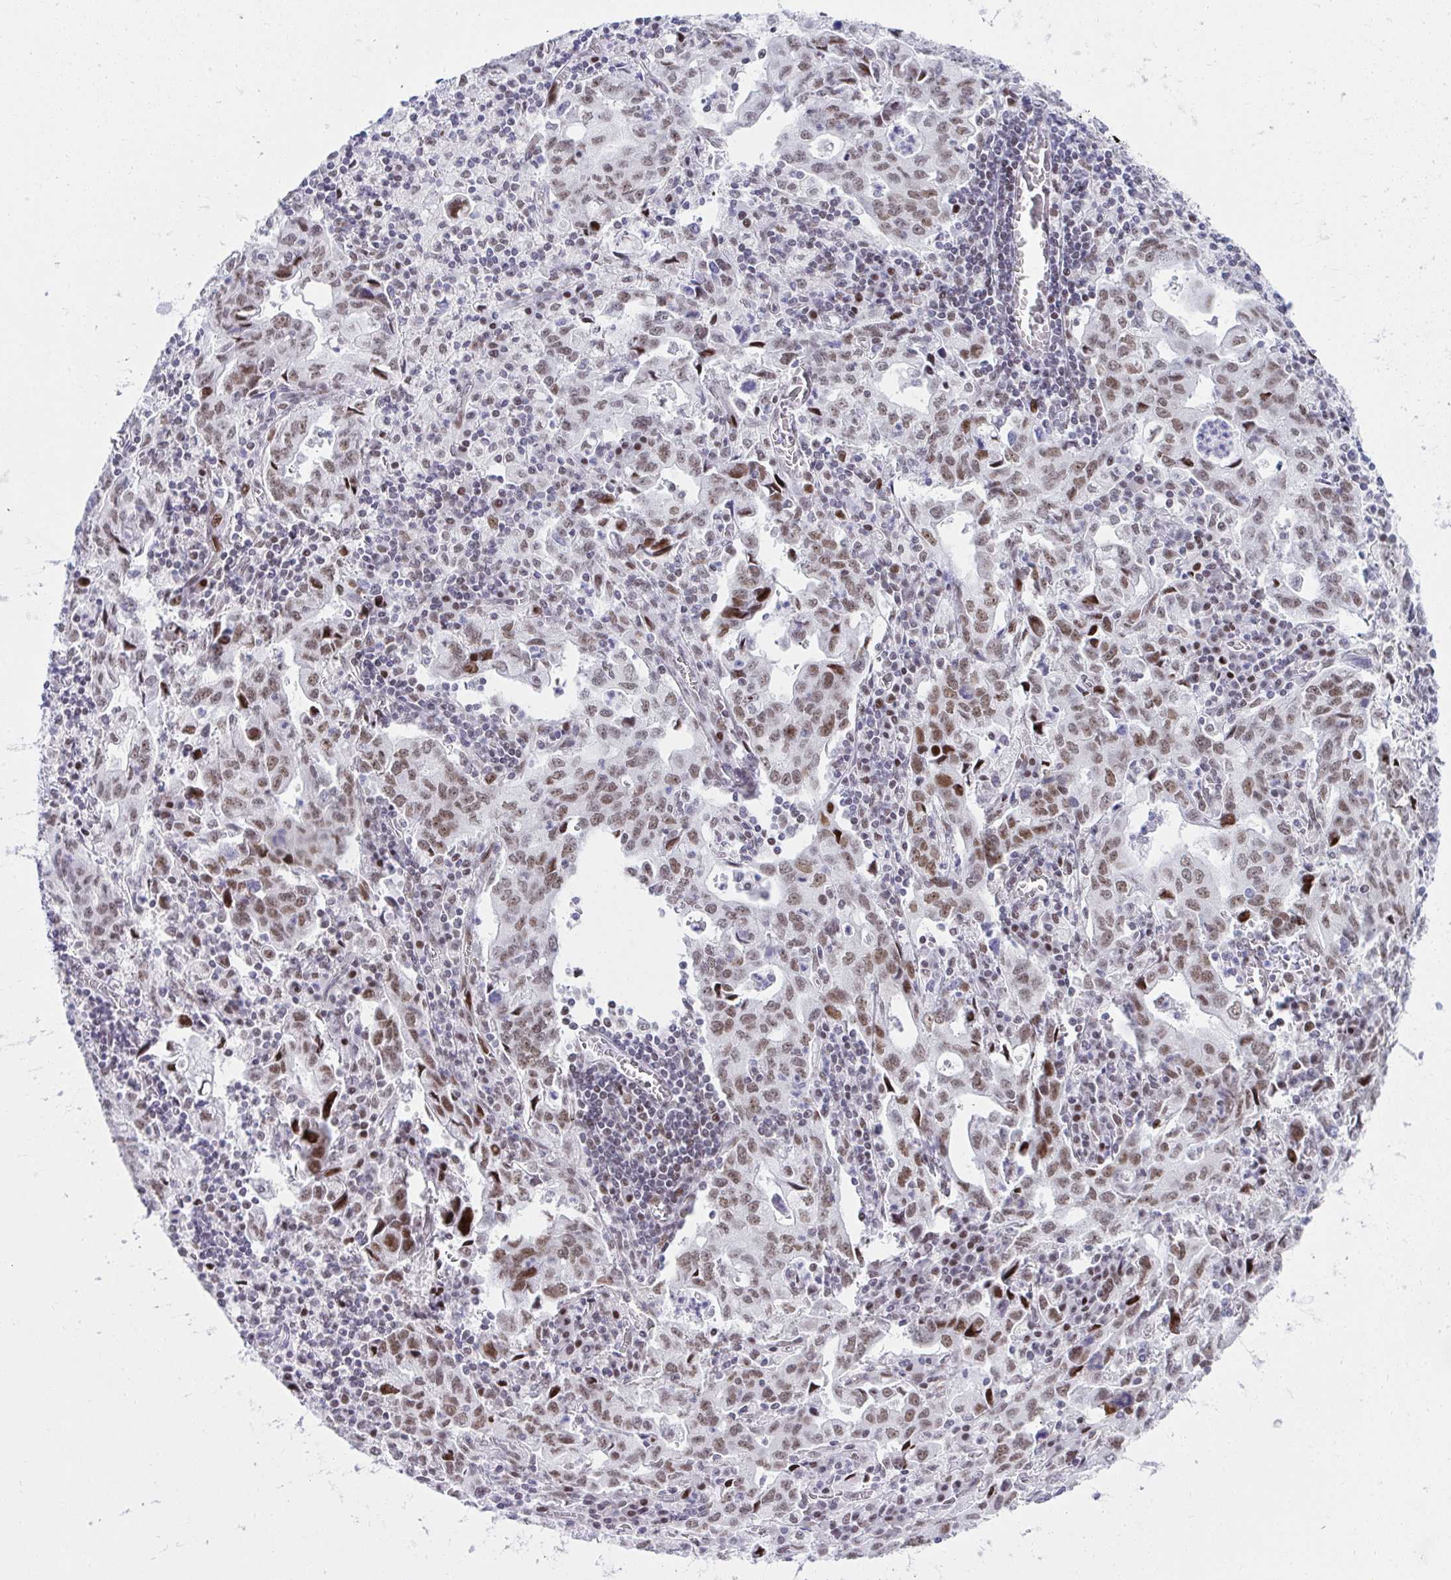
{"staining": {"intensity": "moderate", "quantity": ">75%", "location": "nuclear"}, "tissue": "stomach cancer", "cell_type": "Tumor cells", "image_type": "cancer", "snomed": [{"axis": "morphology", "description": "Adenocarcinoma, NOS"}, {"axis": "topography", "description": "Stomach, upper"}], "caption": "Immunohistochemical staining of stomach cancer shows medium levels of moderate nuclear expression in approximately >75% of tumor cells. (IHC, brightfield microscopy, high magnification).", "gene": "GLDN", "patient": {"sex": "male", "age": 85}}